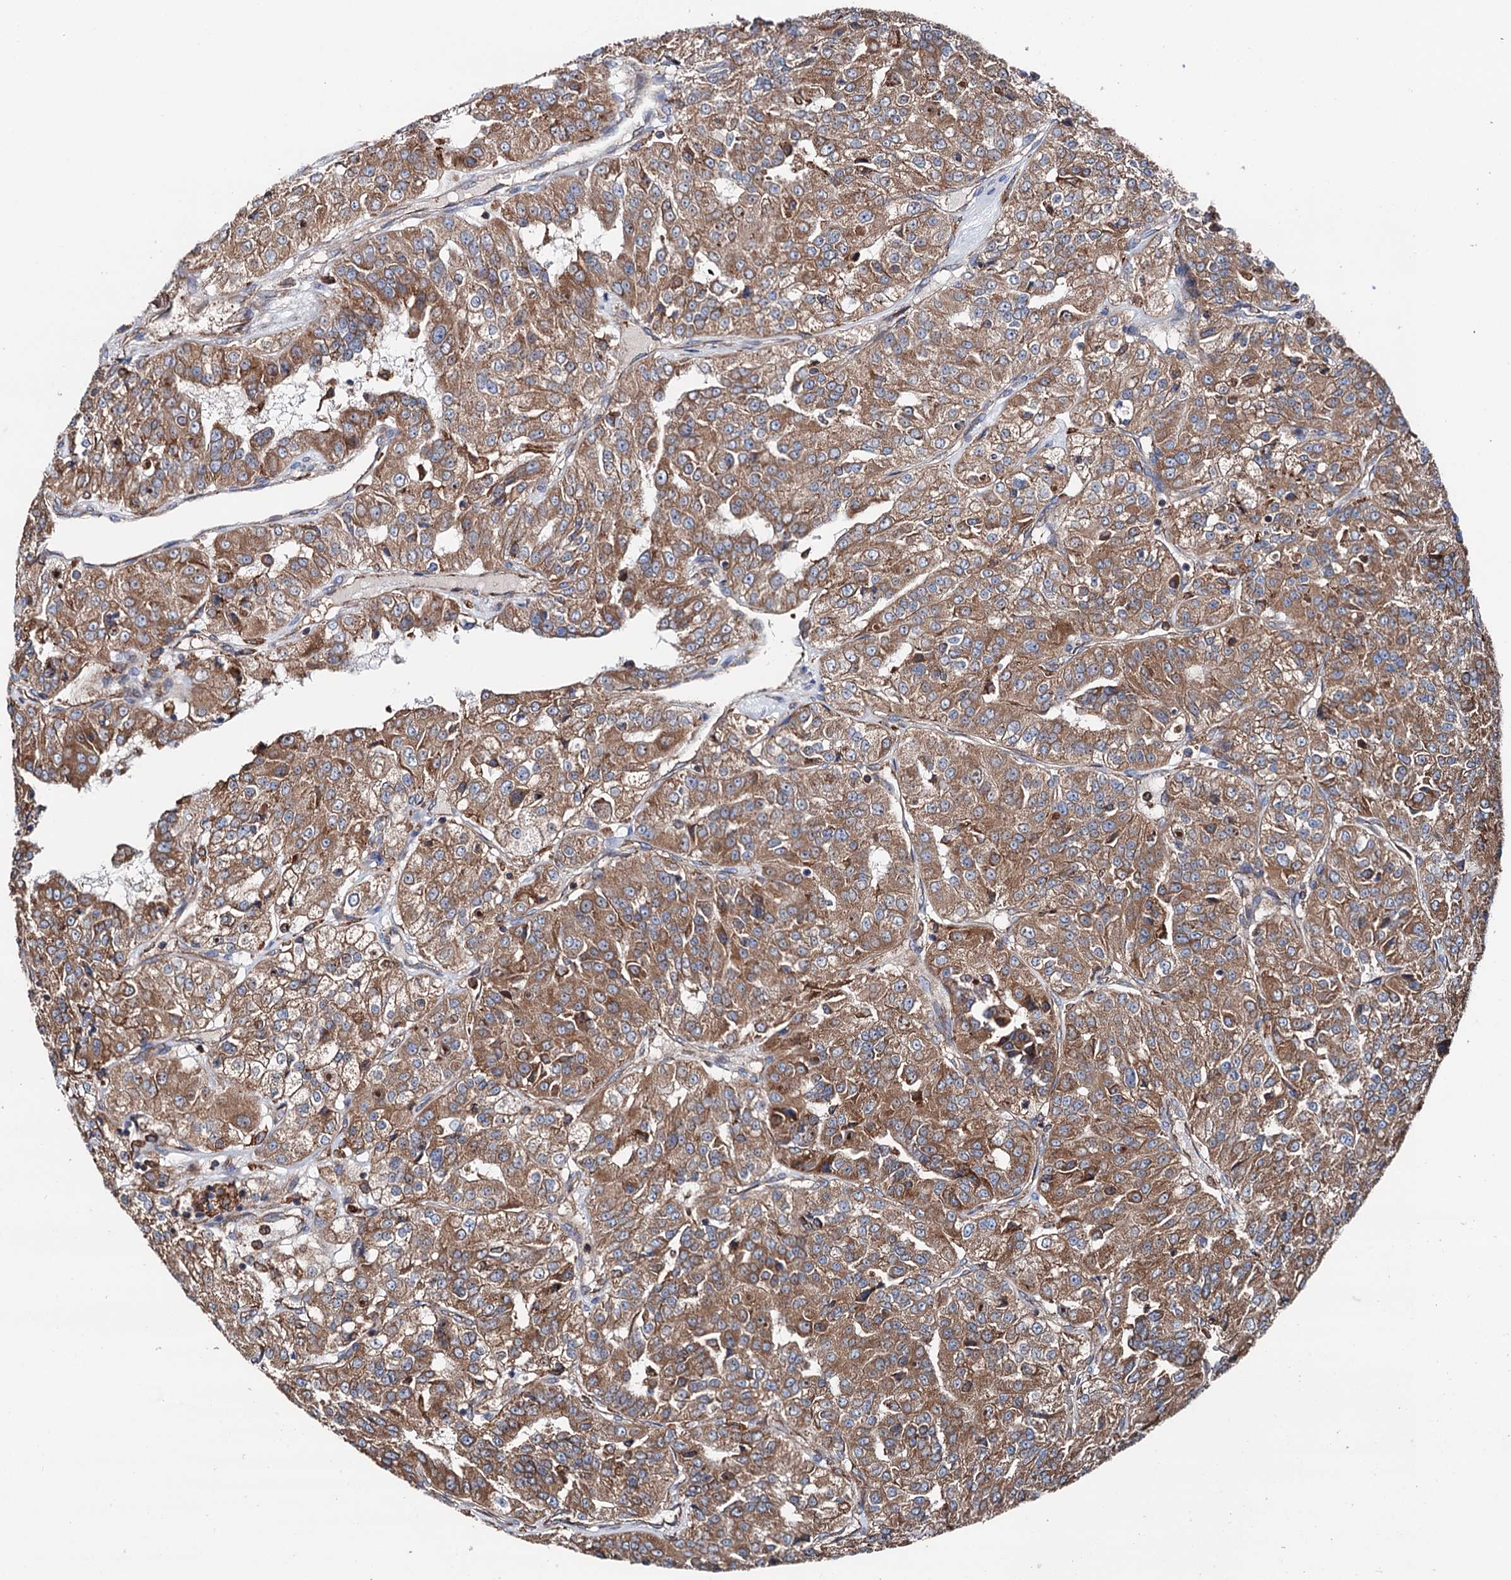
{"staining": {"intensity": "moderate", "quantity": ">75%", "location": "cytoplasmic/membranous"}, "tissue": "renal cancer", "cell_type": "Tumor cells", "image_type": "cancer", "snomed": [{"axis": "morphology", "description": "Adenocarcinoma, NOS"}, {"axis": "topography", "description": "Kidney"}], "caption": "Adenocarcinoma (renal) tissue demonstrates moderate cytoplasmic/membranous positivity in about >75% of tumor cells, visualized by immunohistochemistry.", "gene": "ERP29", "patient": {"sex": "female", "age": 63}}